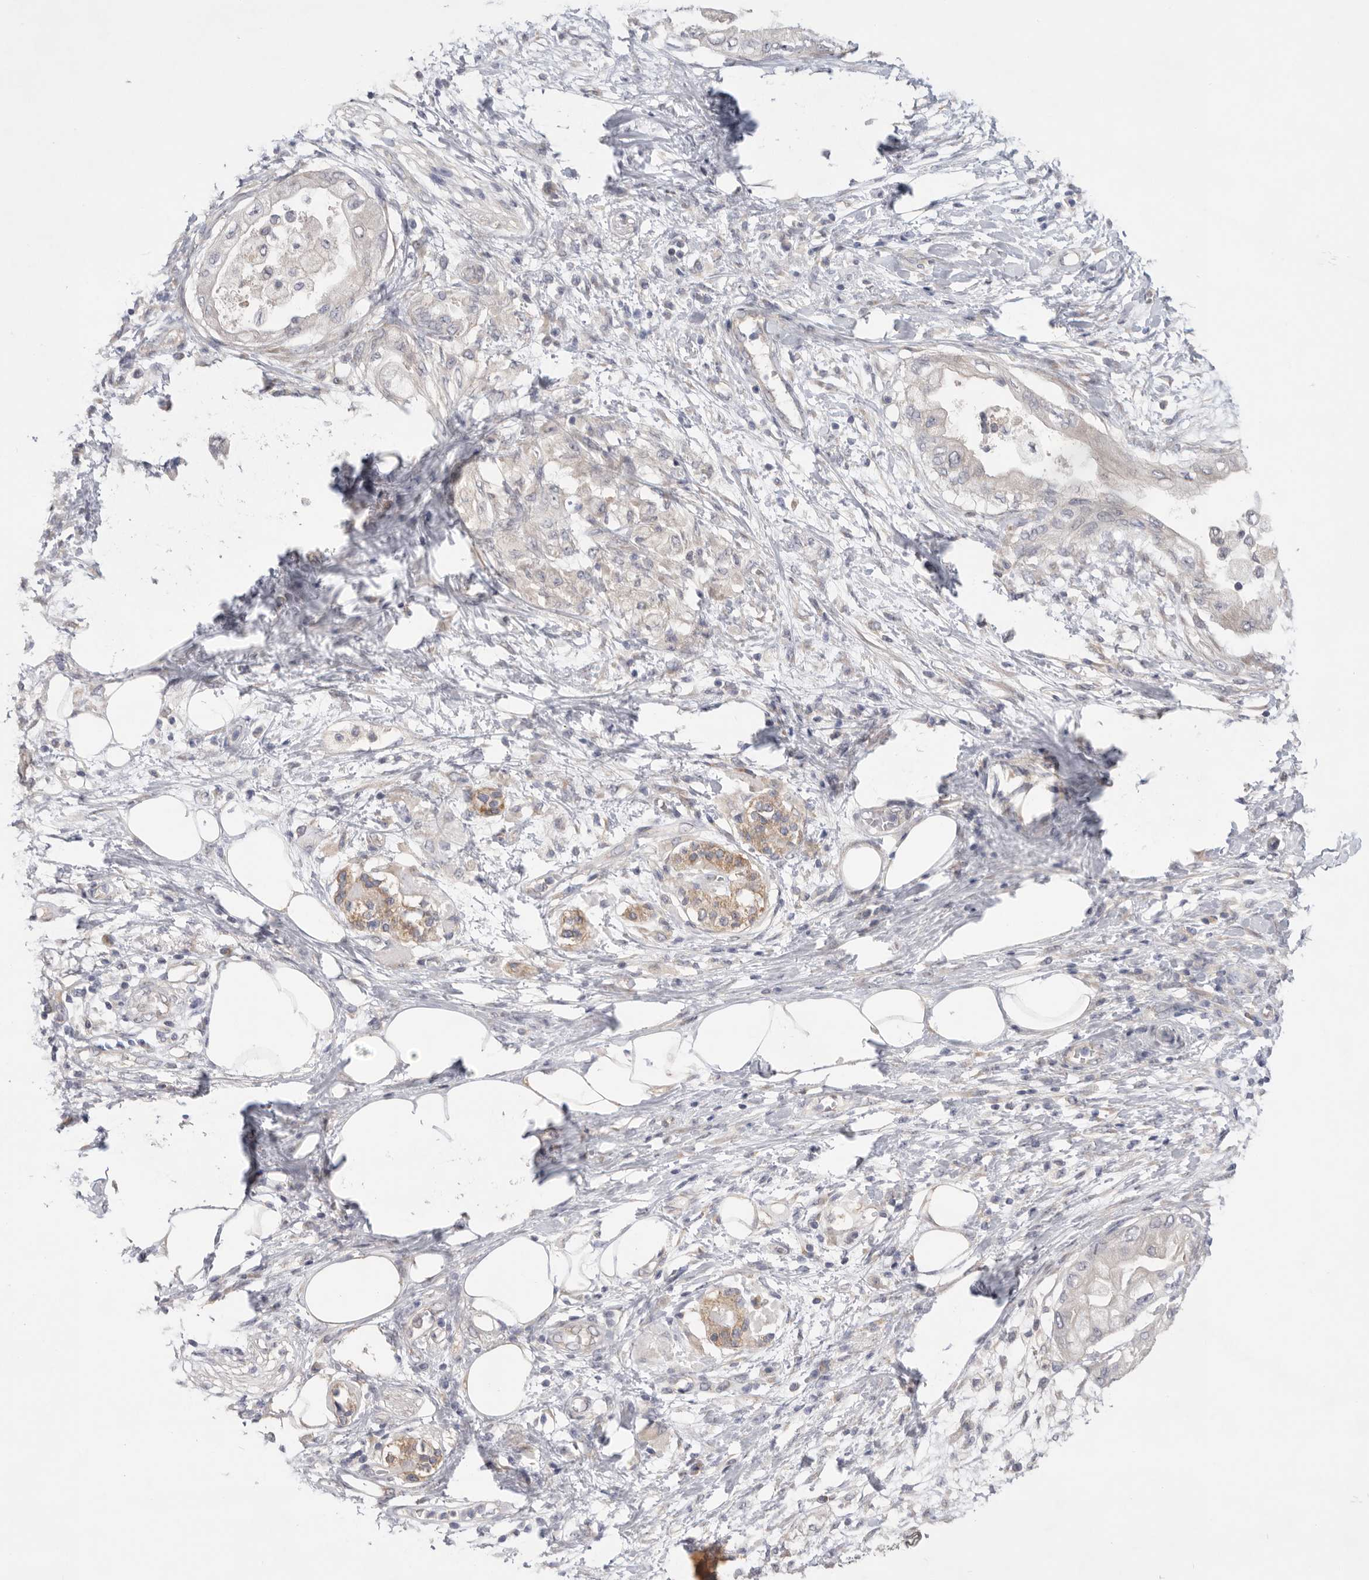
{"staining": {"intensity": "negative", "quantity": "none", "location": "none"}, "tissue": "pancreatic cancer", "cell_type": "Tumor cells", "image_type": "cancer", "snomed": [{"axis": "morphology", "description": "Normal tissue, NOS"}, {"axis": "morphology", "description": "Adenocarcinoma, NOS"}, {"axis": "topography", "description": "Pancreas"}, {"axis": "topography", "description": "Duodenum"}], "caption": "DAB (3,3'-diaminobenzidine) immunohistochemical staining of adenocarcinoma (pancreatic) demonstrates no significant expression in tumor cells.", "gene": "MTFR1L", "patient": {"sex": "female", "age": 60}}